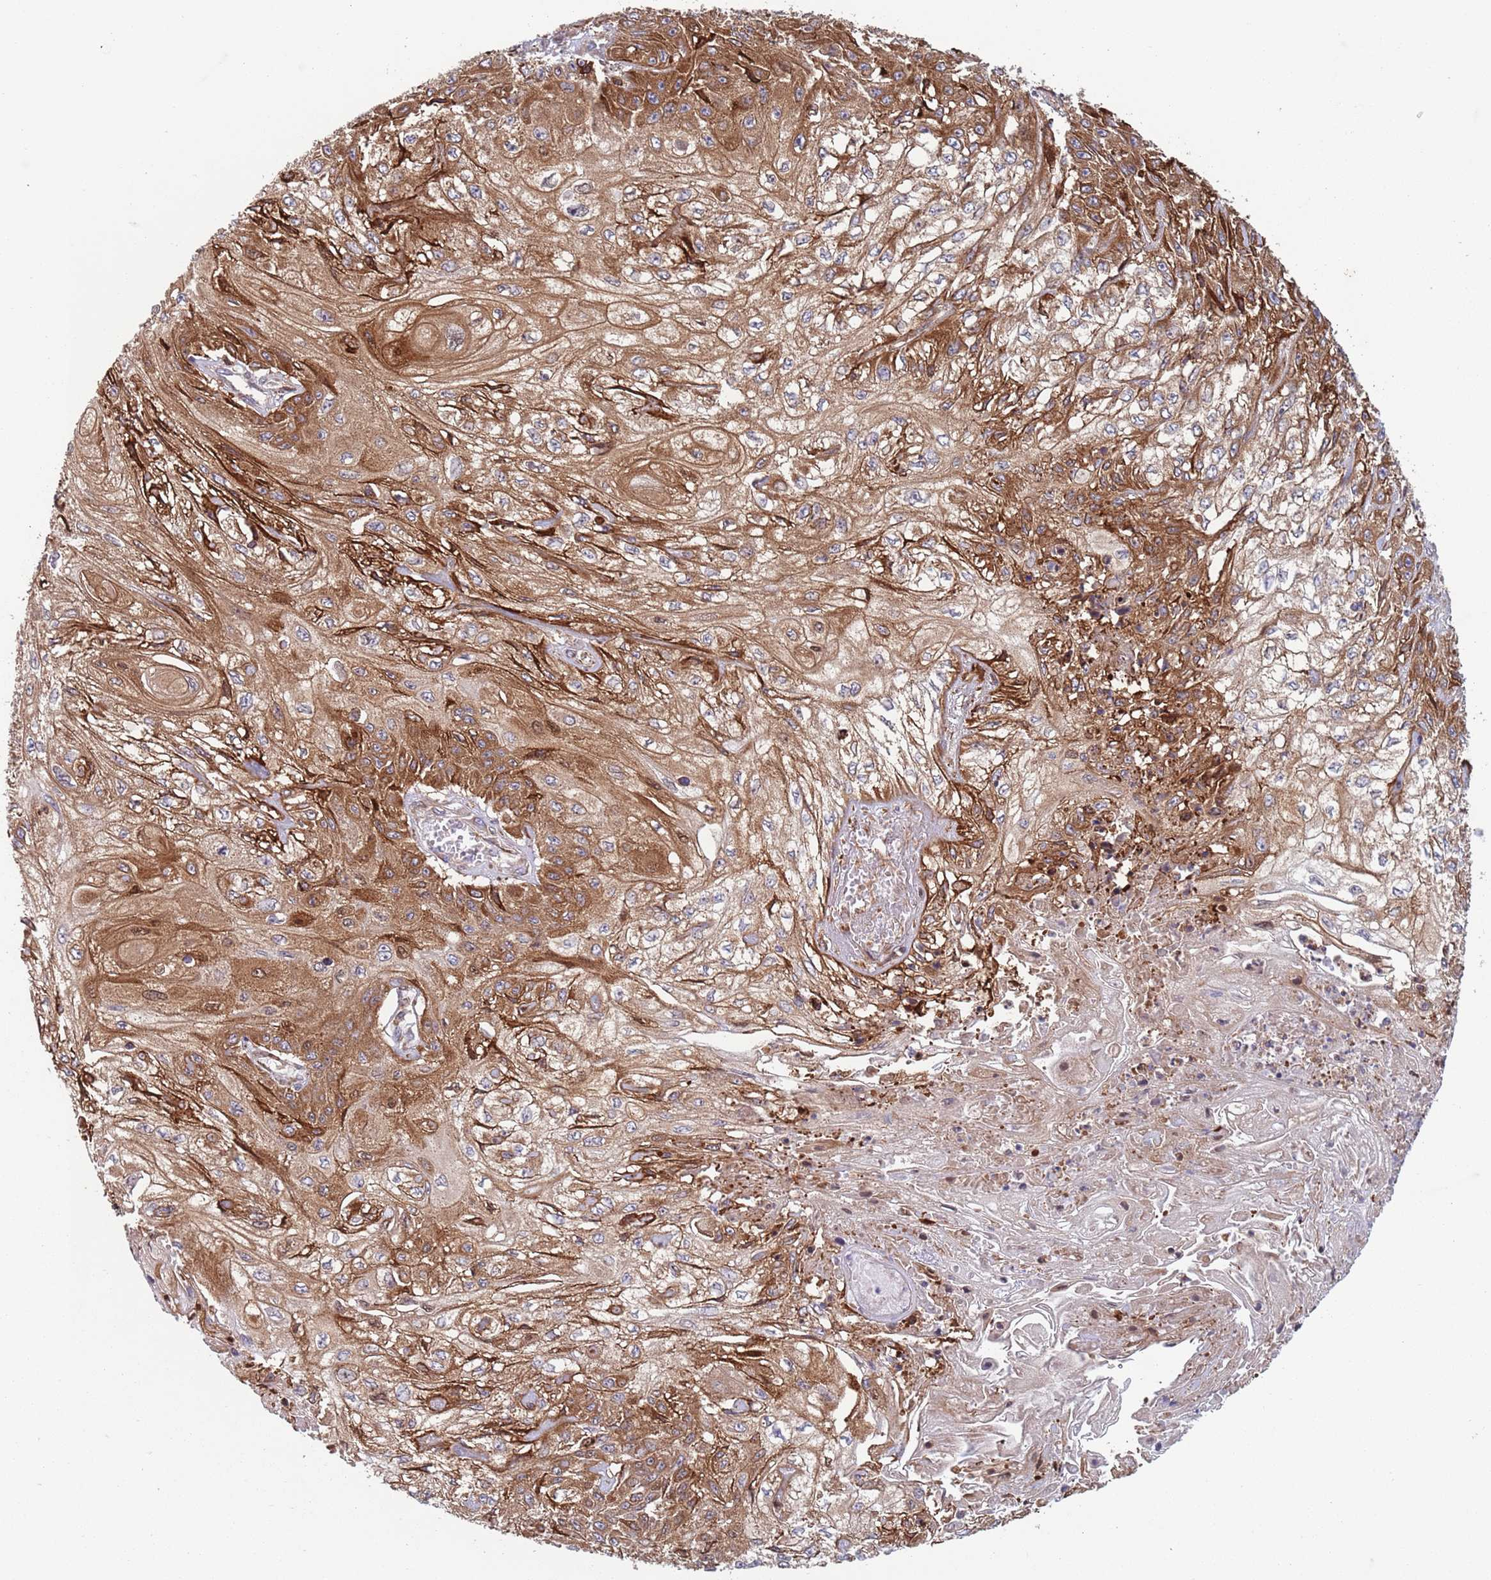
{"staining": {"intensity": "strong", "quantity": "25%-75%", "location": "cytoplasmic/membranous"}, "tissue": "skin cancer", "cell_type": "Tumor cells", "image_type": "cancer", "snomed": [{"axis": "morphology", "description": "Squamous cell carcinoma, NOS"}, {"axis": "morphology", "description": "Squamous cell carcinoma, metastatic, NOS"}, {"axis": "topography", "description": "Skin"}, {"axis": "topography", "description": "Lymph node"}], "caption": "DAB immunohistochemical staining of human skin cancer exhibits strong cytoplasmic/membranous protein staining in approximately 25%-75% of tumor cells.", "gene": "ZMYM5", "patient": {"sex": "male", "age": 75}}